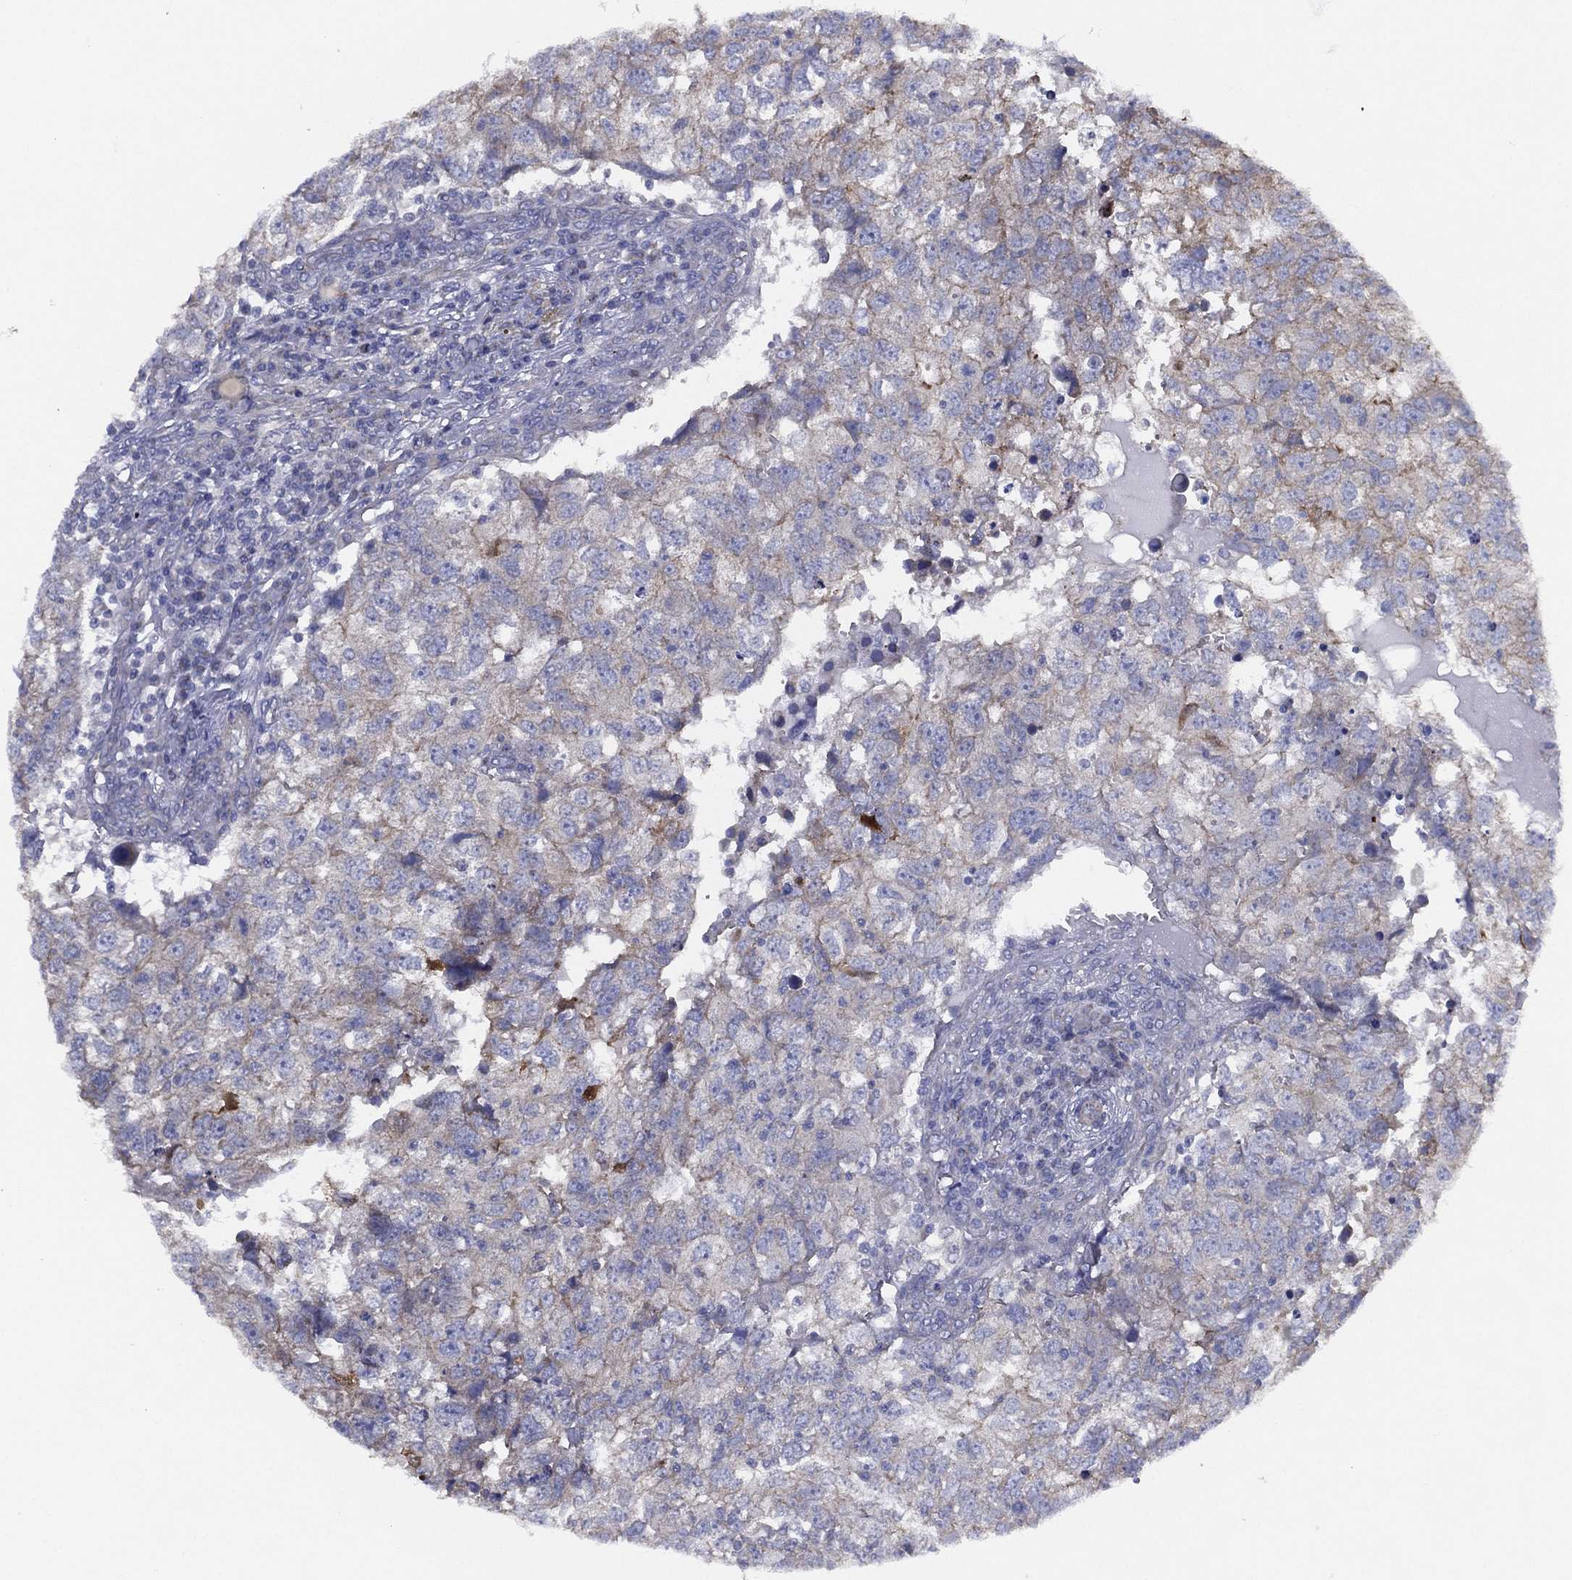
{"staining": {"intensity": "moderate", "quantity": "<25%", "location": "cytoplasmic/membranous"}, "tissue": "breast cancer", "cell_type": "Tumor cells", "image_type": "cancer", "snomed": [{"axis": "morphology", "description": "Duct carcinoma"}, {"axis": "topography", "description": "Breast"}], "caption": "This micrograph exhibits immunohistochemistry (IHC) staining of invasive ductal carcinoma (breast), with low moderate cytoplasmic/membranous staining in about <25% of tumor cells.", "gene": "ZNF223", "patient": {"sex": "female", "age": 30}}